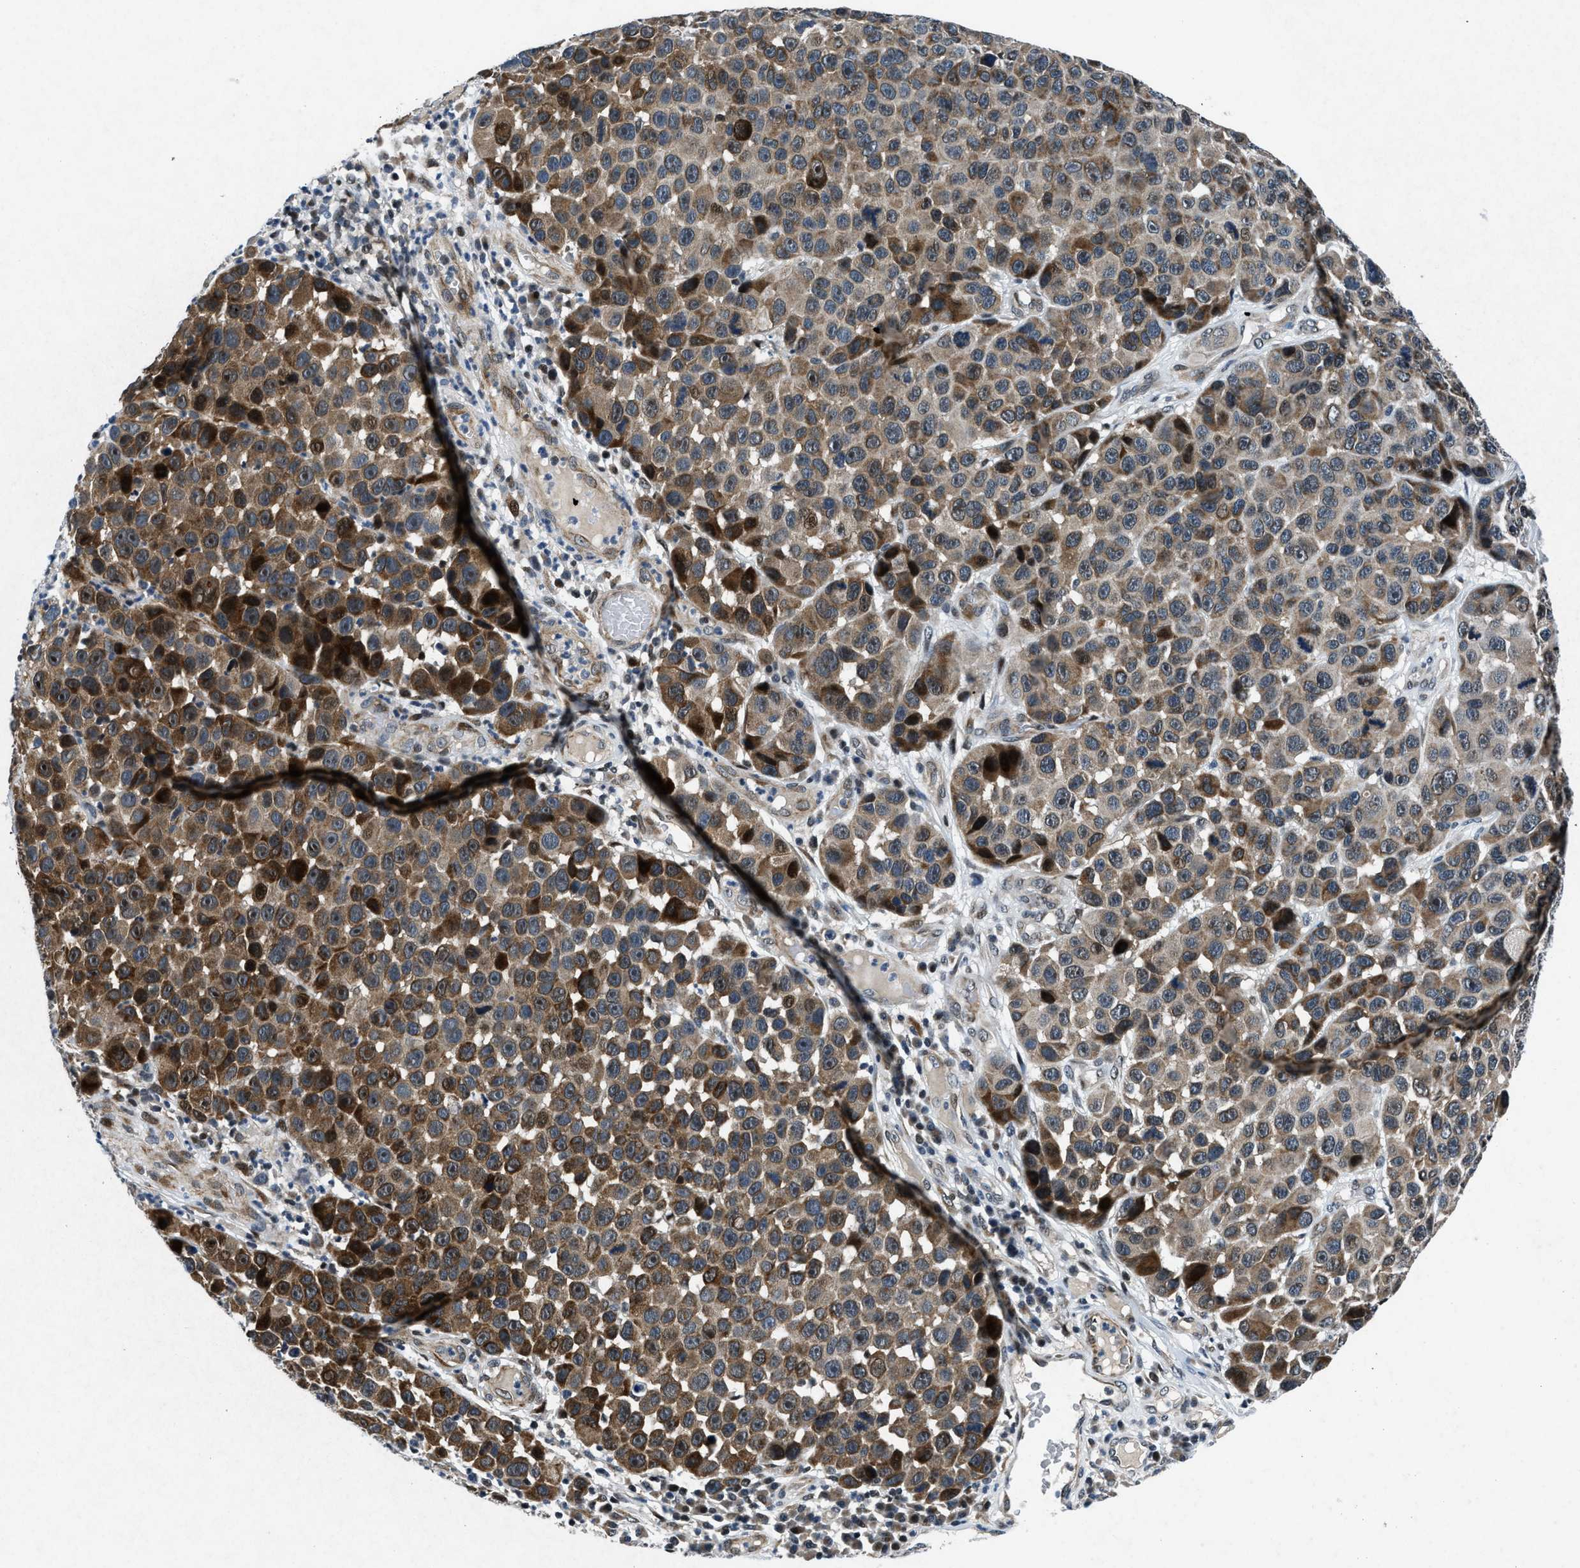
{"staining": {"intensity": "moderate", "quantity": ">75%", "location": "cytoplasmic/membranous"}, "tissue": "melanoma", "cell_type": "Tumor cells", "image_type": "cancer", "snomed": [{"axis": "morphology", "description": "Malignant melanoma, NOS"}, {"axis": "topography", "description": "Skin"}], "caption": "High-power microscopy captured an immunohistochemistry (IHC) photomicrograph of melanoma, revealing moderate cytoplasmic/membranous staining in approximately >75% of tumor cells.", "gene": "PHLDA1", "patient": {"sex": "male", "age": 53}}